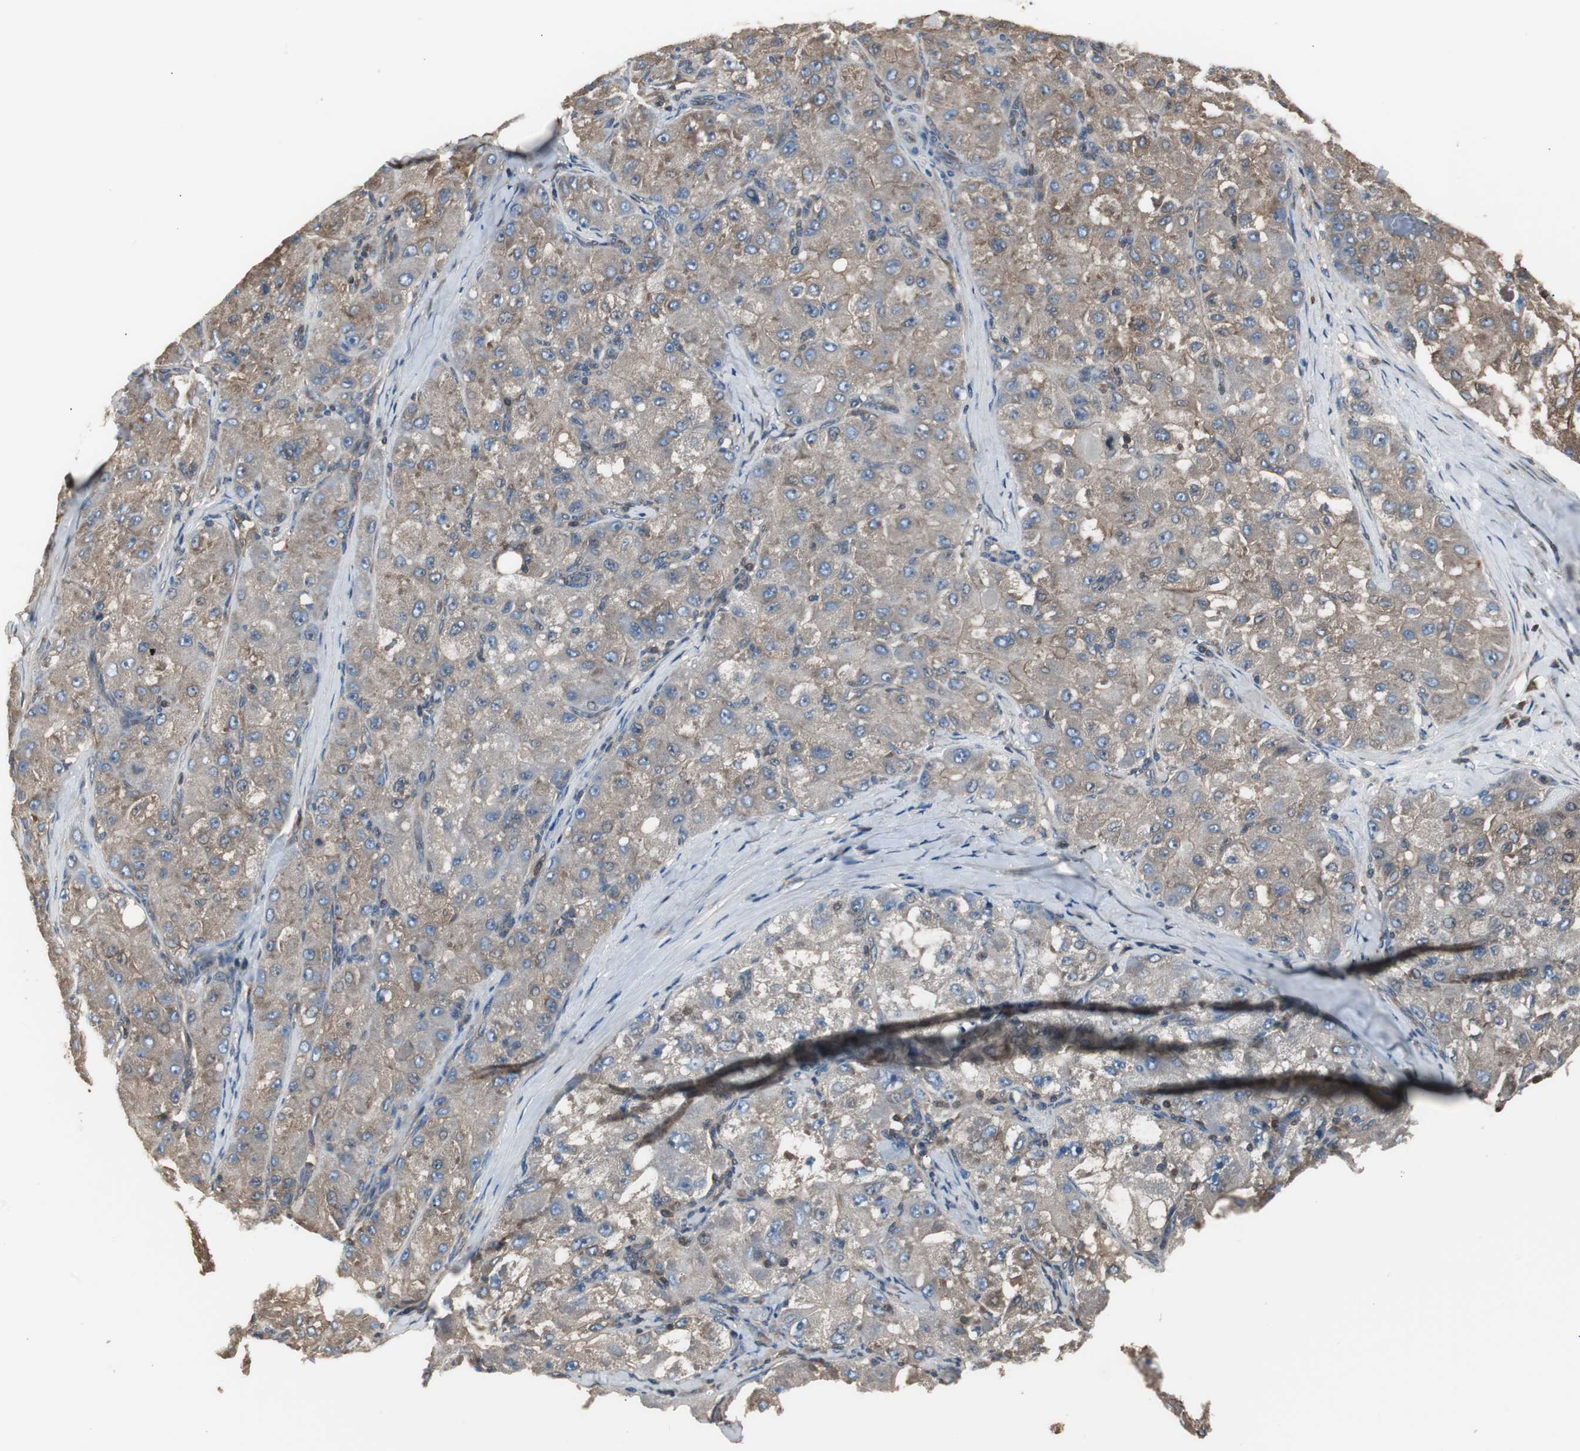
{"staining": {"intensity": "moderate", "quantity": ">75%", "location": "cytoplasmic/membranous"}, "tissue": "liver cancer", "cell_type": "Tumor cells", "image_type": "cancer", "snomed": [{"axis": "morphology", "description": "Carcinoma, Hepatocellular, NOS"}, {"axis": "topography", "description": "Liver"}], "caption": "Moderate cytoplasmic/membranous positivity is appreciated in about >75% of tumor cells in hepatocellular carcinoma (liver). The staining is performed using DAB (3,3'-diaminobenzidine) brown chromogen to label protein expression. The nuclei are counter-stained blue using hematoxylin.", "gene": "CAPNS1", "patient": {"sex": "male", "age": 80}}